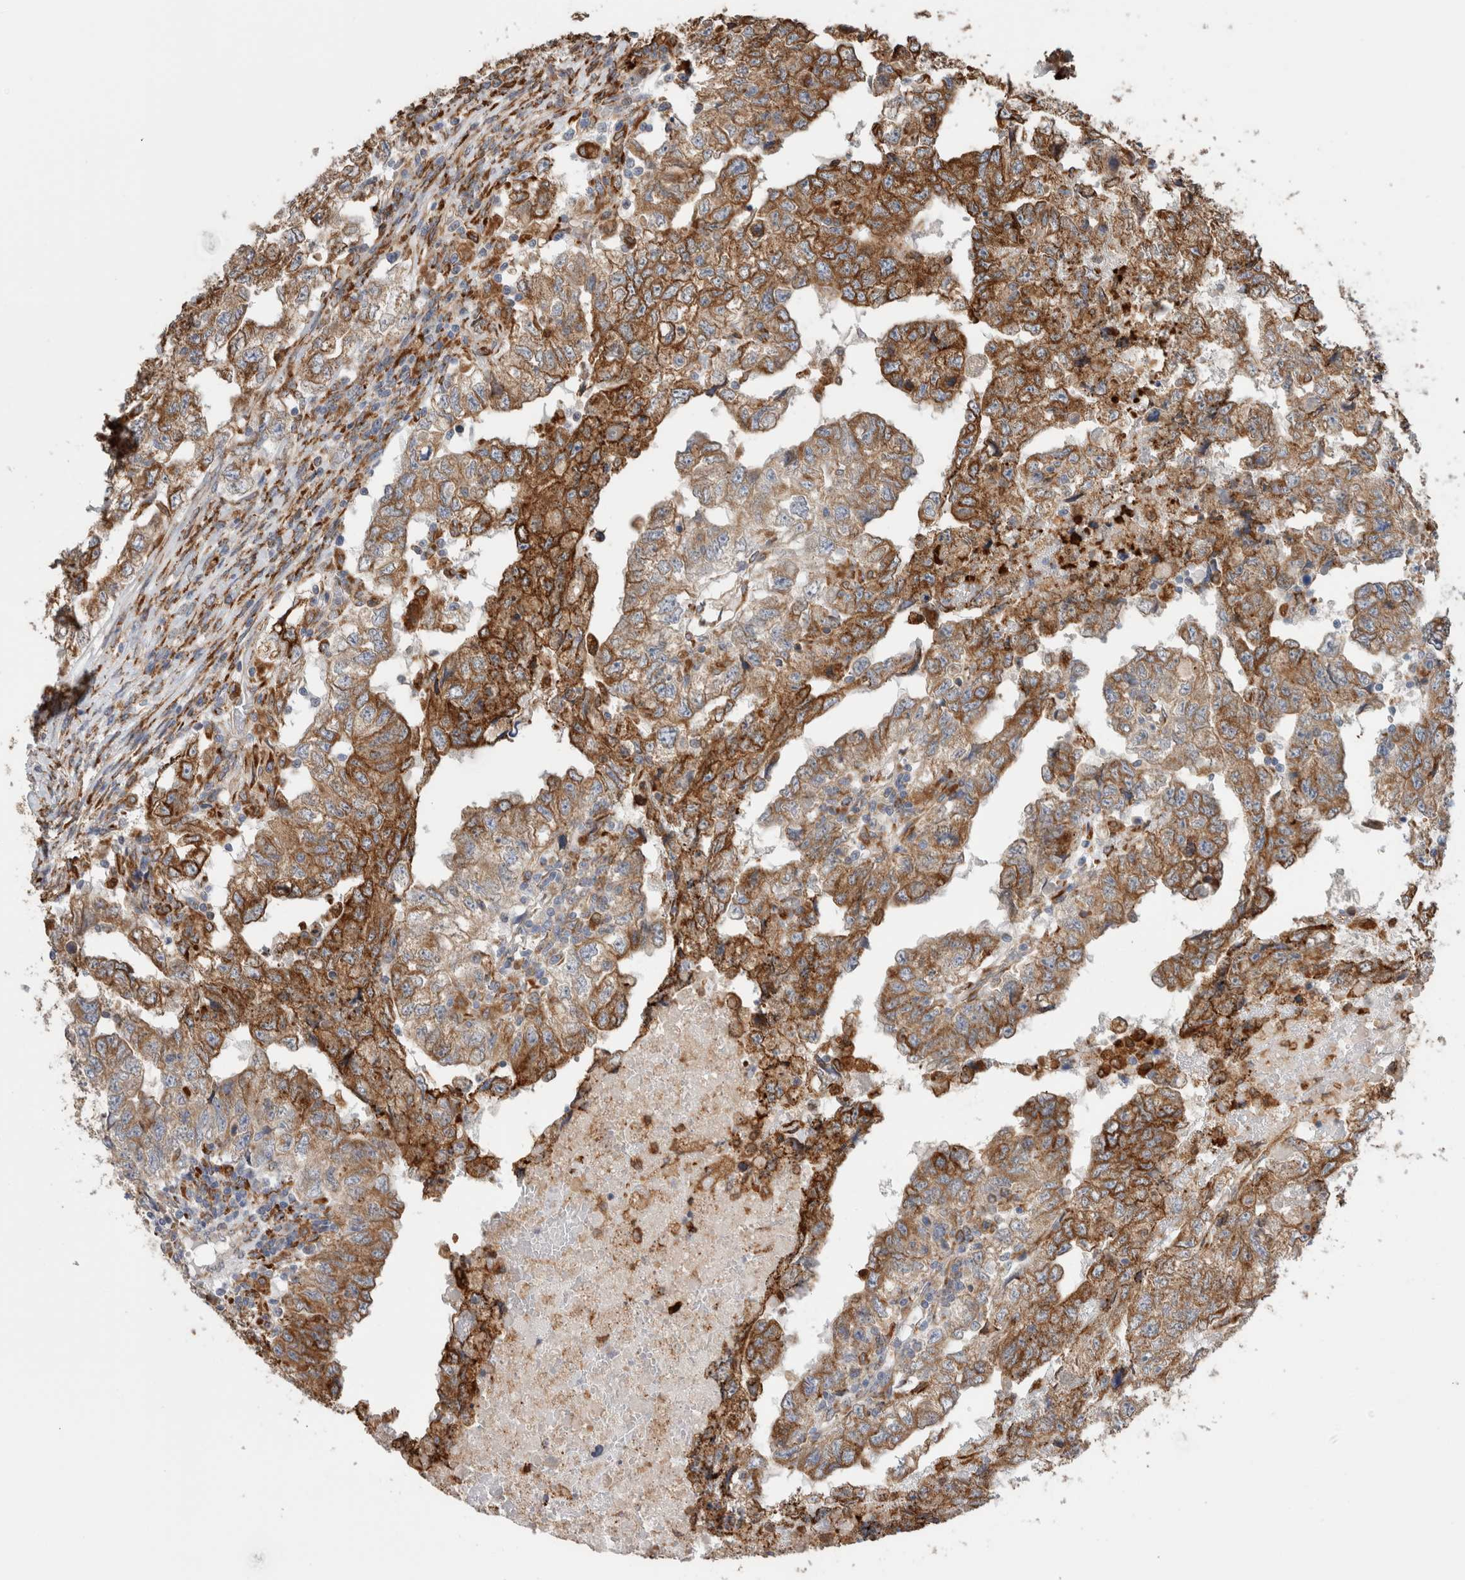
{"staining": {"intensity": "strong", "quantity": "25%-75%", "location": "cytoplasmic/membranous"}, "tissue": "testis cancer", "cell_type": "Tumor cells", "image_type": "cancer", "snomed": [{"axis": "morphology", "description": "Carcinoma, Embryonal, NOS"}, {"axis": "topography", "description": "Testis"}], "caption": "Testis cancer stained with DAB immunohistochemistry (IHC) shows high levels of strong cytoplasmic/membranous staining in approximately 25%-75% of tumor cells. (DAB IHC with brightfield microscopy, high magnification).", "gene": "P4HA1", "patient": {"sex": "male", "age": 36}}